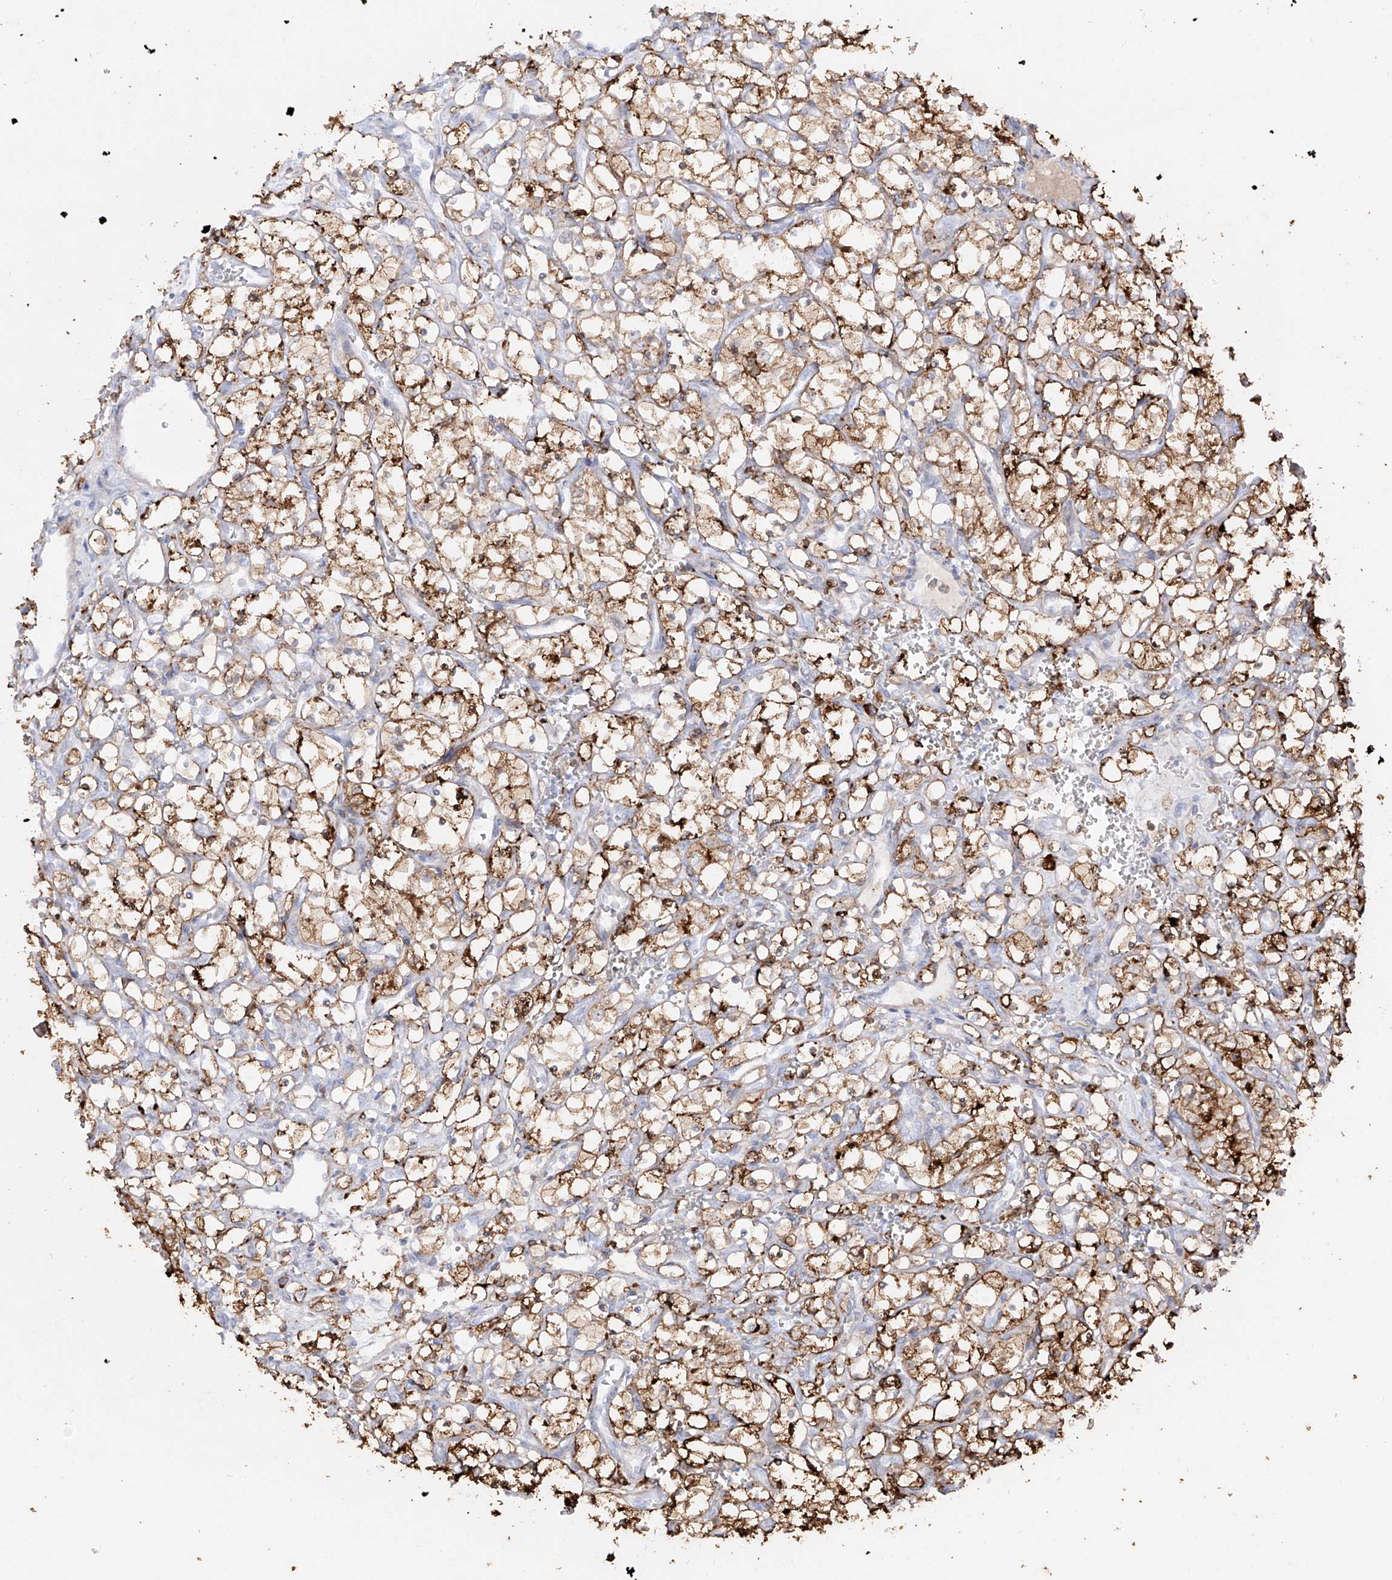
{"staining": {"intensity": "strong", "quantity": "25%-75%", "location": "cytoplasmic/membranous"}, "tissue": "renal cancer", "cell_type": "Tumor cells", "image_type": "cancer", "snomed": [{"axis": "morphology", "description": "Adenocarcinoma, NOS"}, {"axis": "topography", "description": "Kidney"}], "caption": "Tumor cells demonstrate high levels of strong cytoplasmic/membranous expression in approximately 25%-75% of cells in human adenocarcinoma (renal).", "gene": "ZGRF1", "patient": {"sex": "female", "age": 69}}